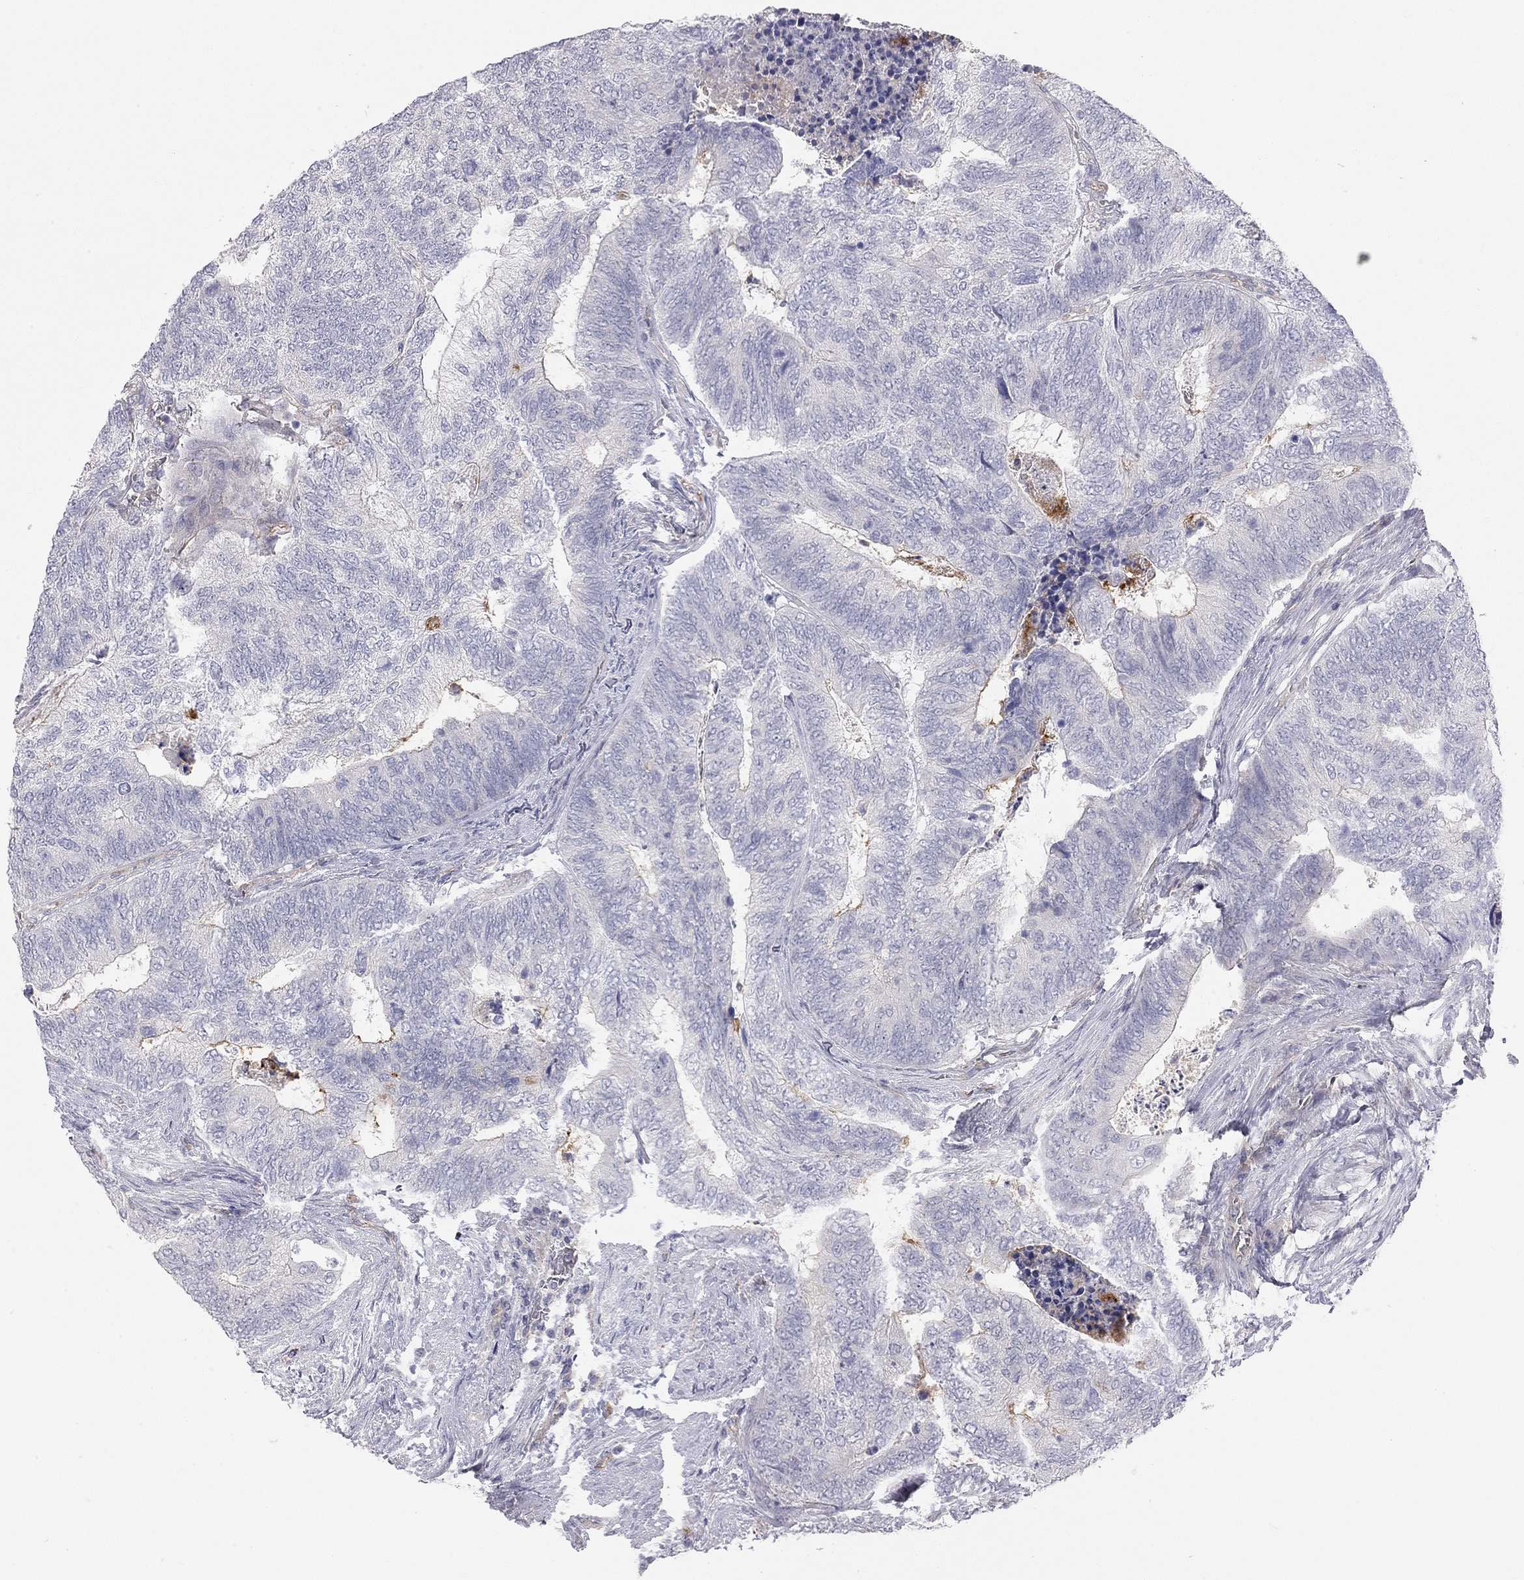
{"staining": {"intensity": "negative", "quantity": "none", "location": "none"}, "tissue": "colorectal cancer", "cell_type": "Tumor cells", "image_type": "cancer", "snomed": [{"axis": "morphology", "description": "Adenocarcinoma, NOS"}, {"axis": "topography", "description": "Colon"}], "caption": "Tumor cells are negative for protein expression in human colorectal adenocarcinoma. (DAB immunohistochemistry with hematoxylin counter stain).", "gene": "GPRC5B", "patient": {"sex": "female", "age": 67}}